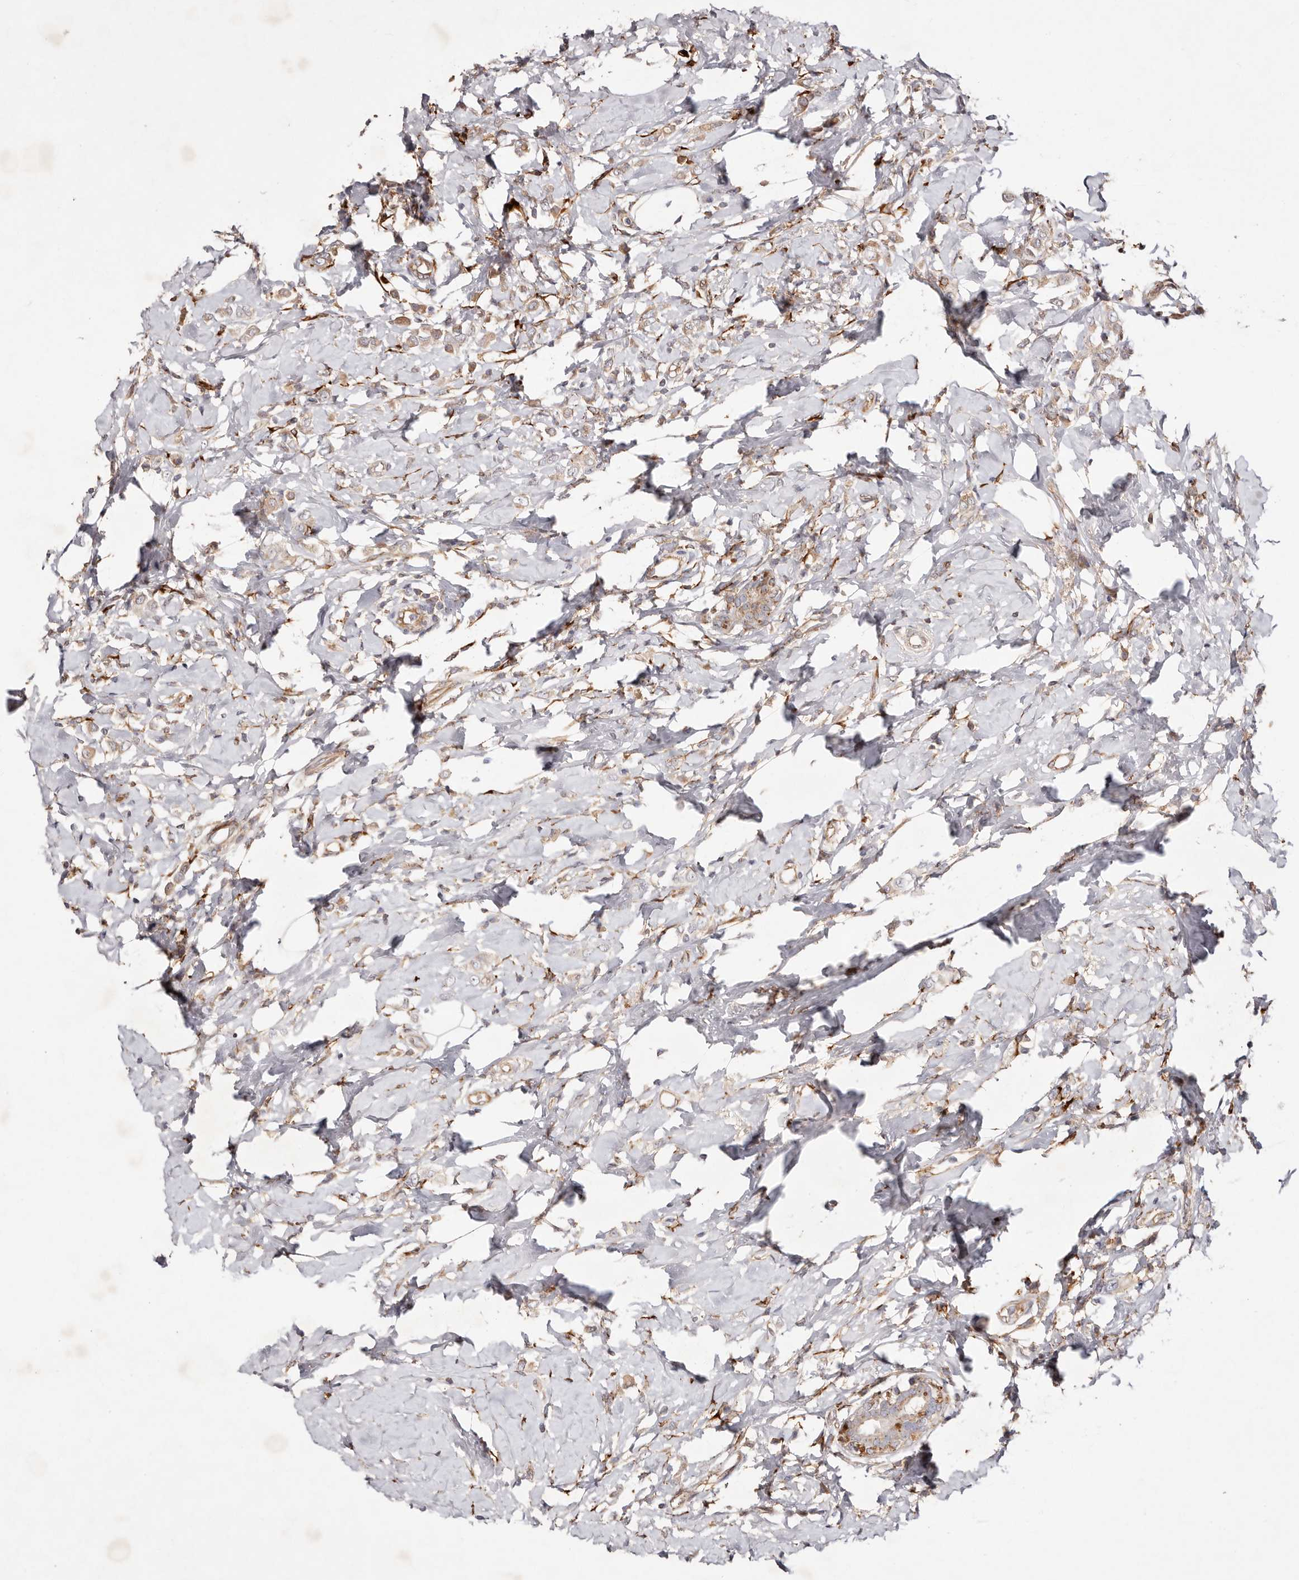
{"staining": {"intensity": "weak", "quantity": ">75%", "location": "cytoplasmic/membranous"}, "tissue": "breast cancer", "cell_type": "Tumor cells", "image_type": "cancer", "snomed": [{"axis": "morphology", "description": "Lobular carcinoma"}, {"axis": "topography", "description": "Breast"}], "caption": "Protein staining of breast cancer tissue reveals weak cytoplasmic/membranous staining in about >75% of tumor cells.", "gene": "SERPINH1", "patient": {"sex": "female", "age": 47}}